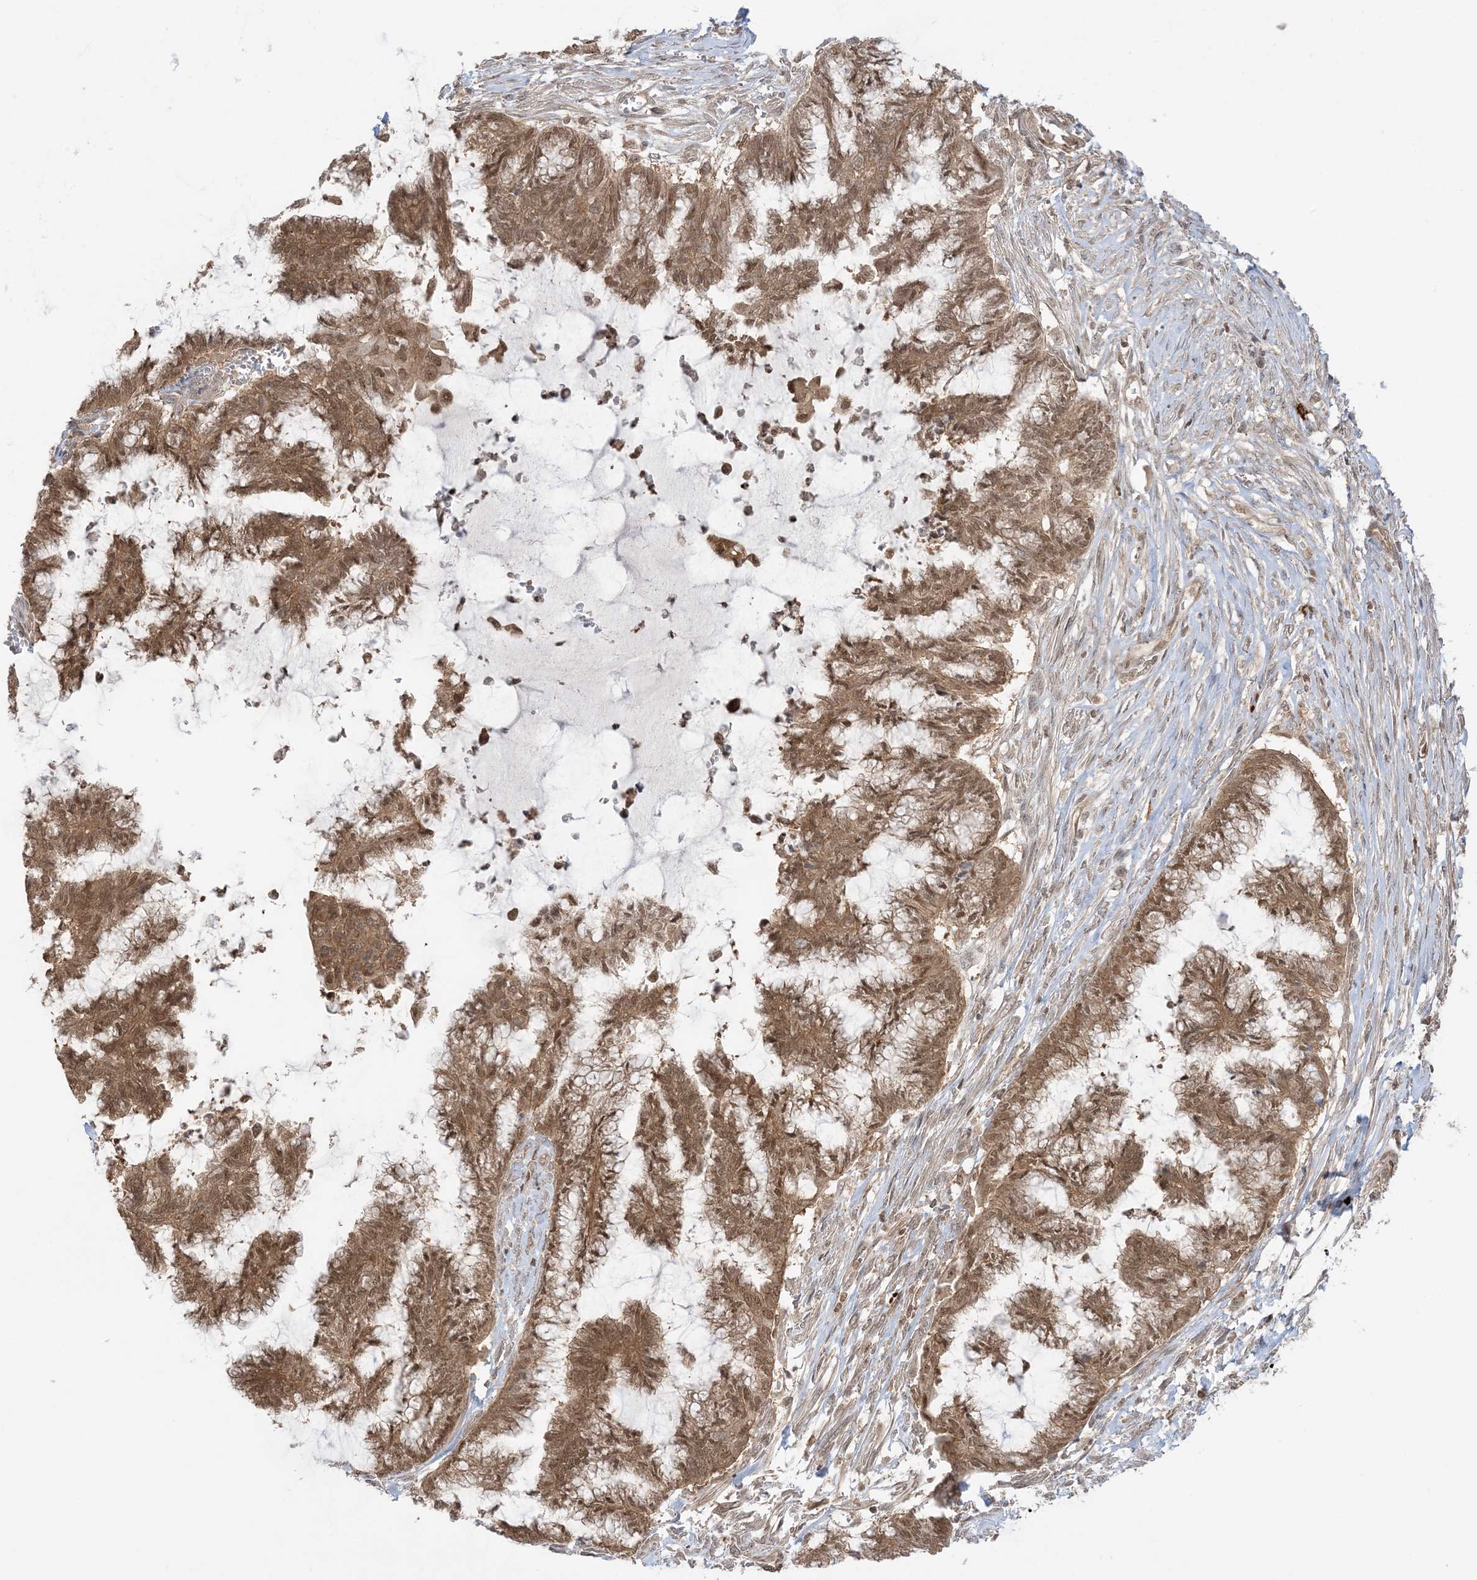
{"staining": {"intensity": "moderate", "quantity": ">75%", "location": "cytoplasmic/membranous,nuclear"}, "tissue": "endometrial cancer", "cell_type": "Tumor cells", "image_type": "cancer", "snomed": [{"axis": "morphology", "description": "Adenocarcinoma, NOS"}, {"axis": "topography", "description": "Endometrium"}], "caption": "Tumor cells demonstrate medium levels of moderate cytoplasmic/membranous and nuclear staining in approximately >75% of cells in human endometrial adenocarcinoma. The protein of interest is shown in brown color, while the nuclei are stained blue.", "gene": "PPP1R7", "patient": {"sex": "female", "age": 86}}